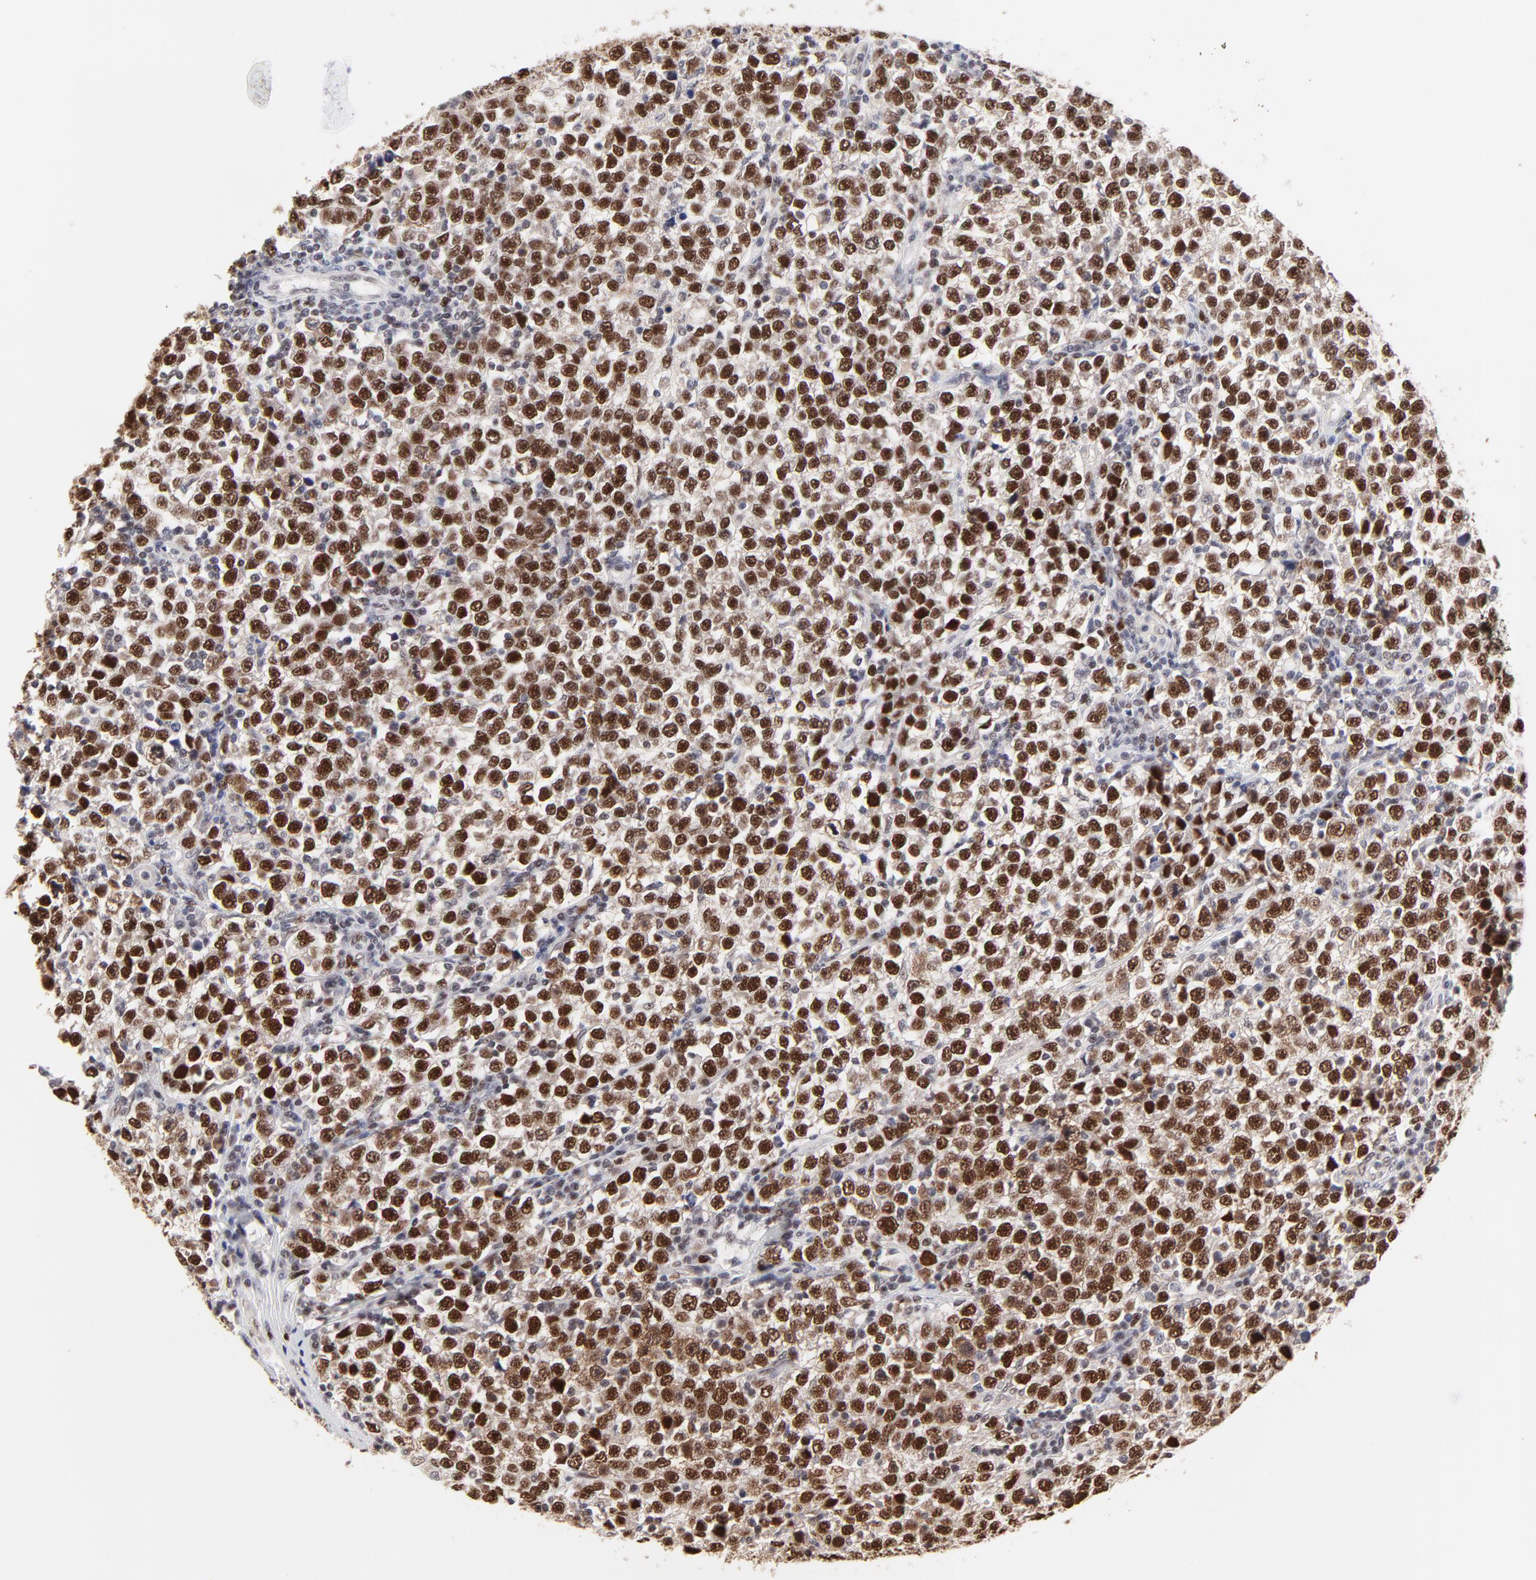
{"staining": {"intensity": "strong", "quantity": ">75%", "location": "nuclear"}, "tissue": "testis cancer", "cell_type": "Tumor cells", "image_type": "cancer", "snomed": [{"axis": "morphology", "description": "Seminoma, NOS"}, {"axis": "topography", "description": "Testis"}], "caption": "This photomicrograph displays testis cancer stained with IHC to label a protein in brown. The nuclear of tumor cells show strong positivity for the protein. Nuclei are counter-stained blue.", "gene": "OGFOD1", "patient": {"sex": "male", "age": 43}}